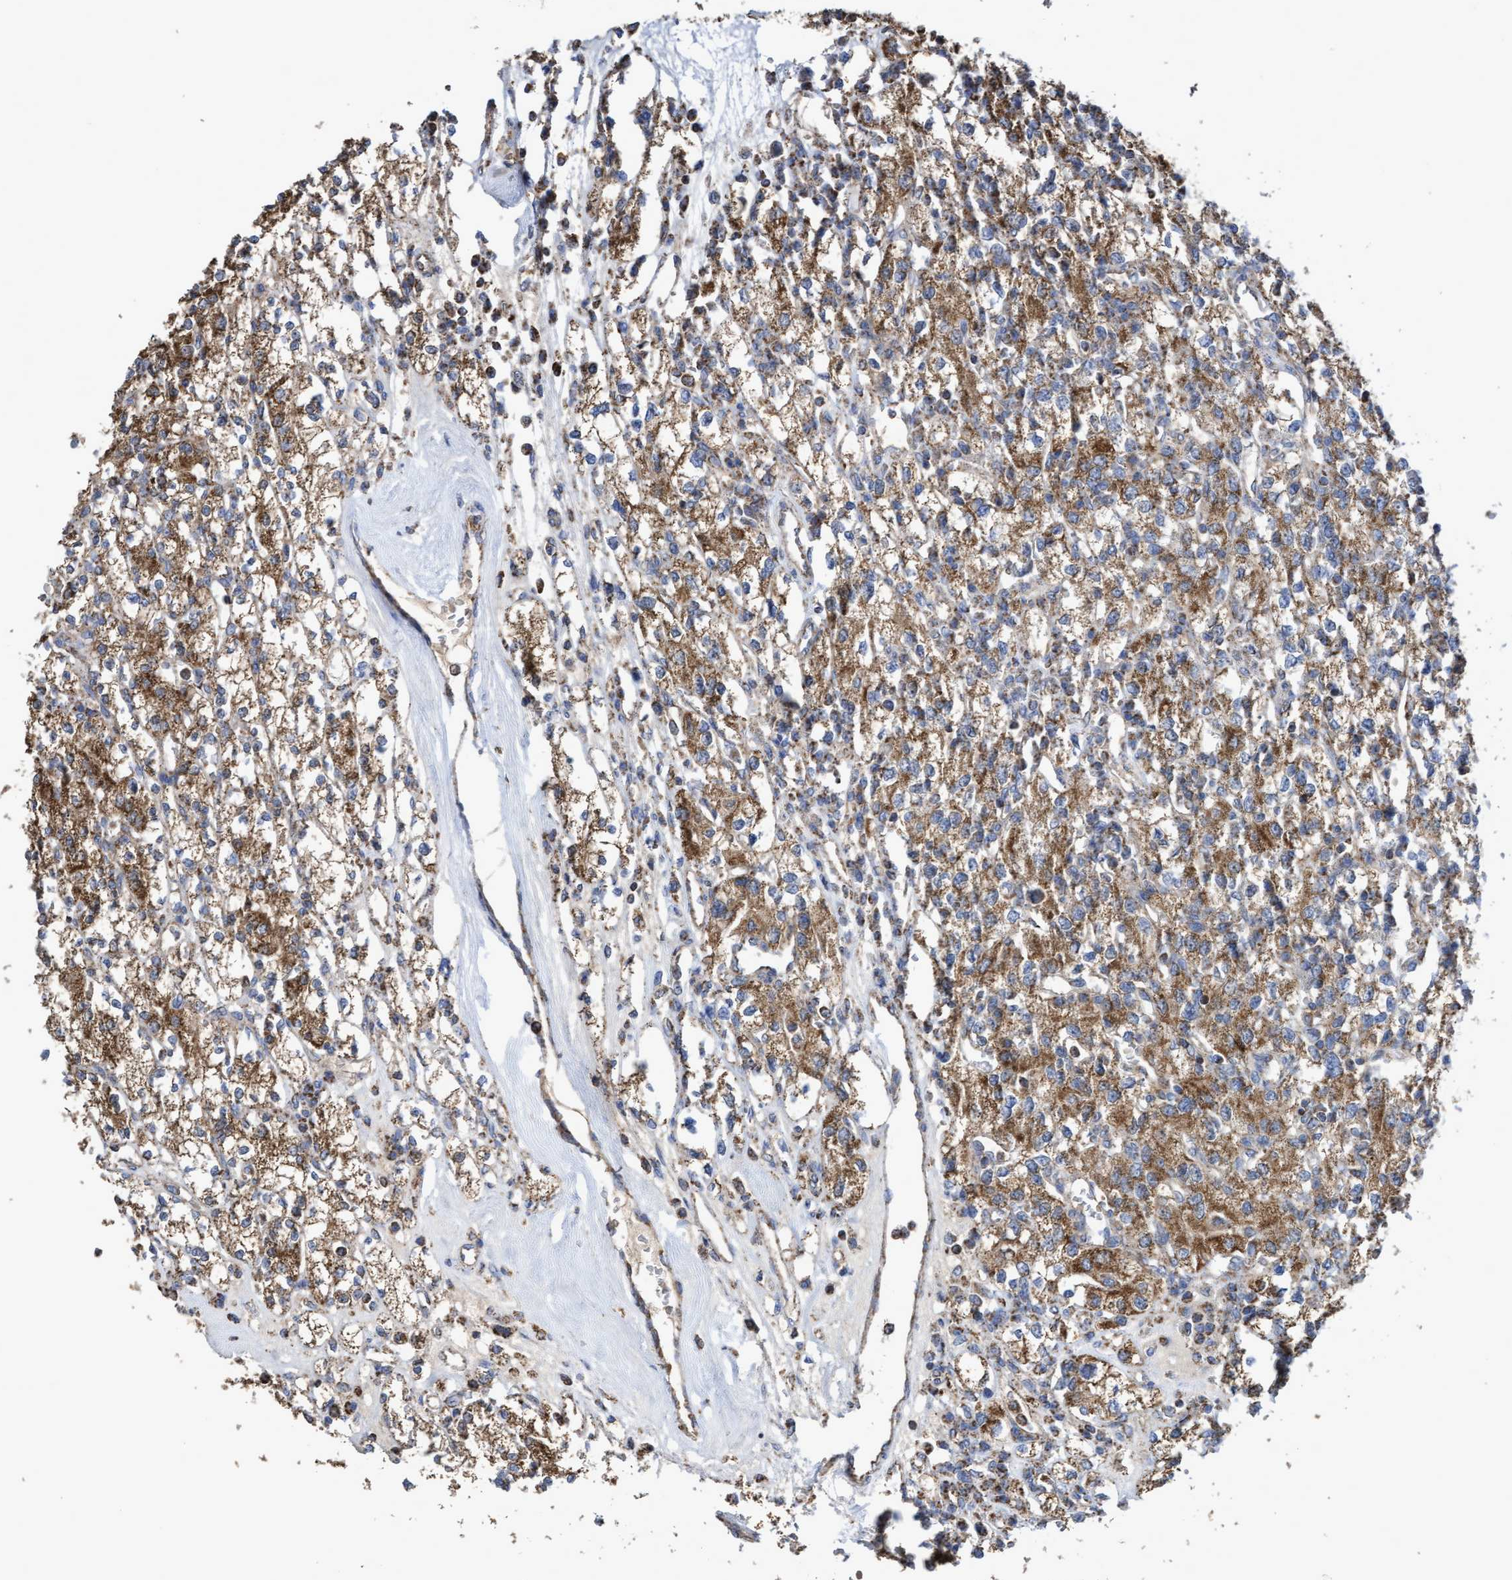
{"staining": {"intensity": "strong", "quantity": ">75%", "location": "cytoplasmic/membranous"}, "tissue": "renal cancer", "cell_type": "Tumor cells", "image_type": "cancer", "snomed": [{"axis": "morphology", "description": "Adenocarcinoma, NOS"}, {"axis": "topography", "description": "Kidney"}], "caption": "Strong cytoplasmic/membranous positivity is seen in about >75% of tumor cells in renal cancer.", "gene": "COBL", "patient": {"sex": "male", "age": 77}}